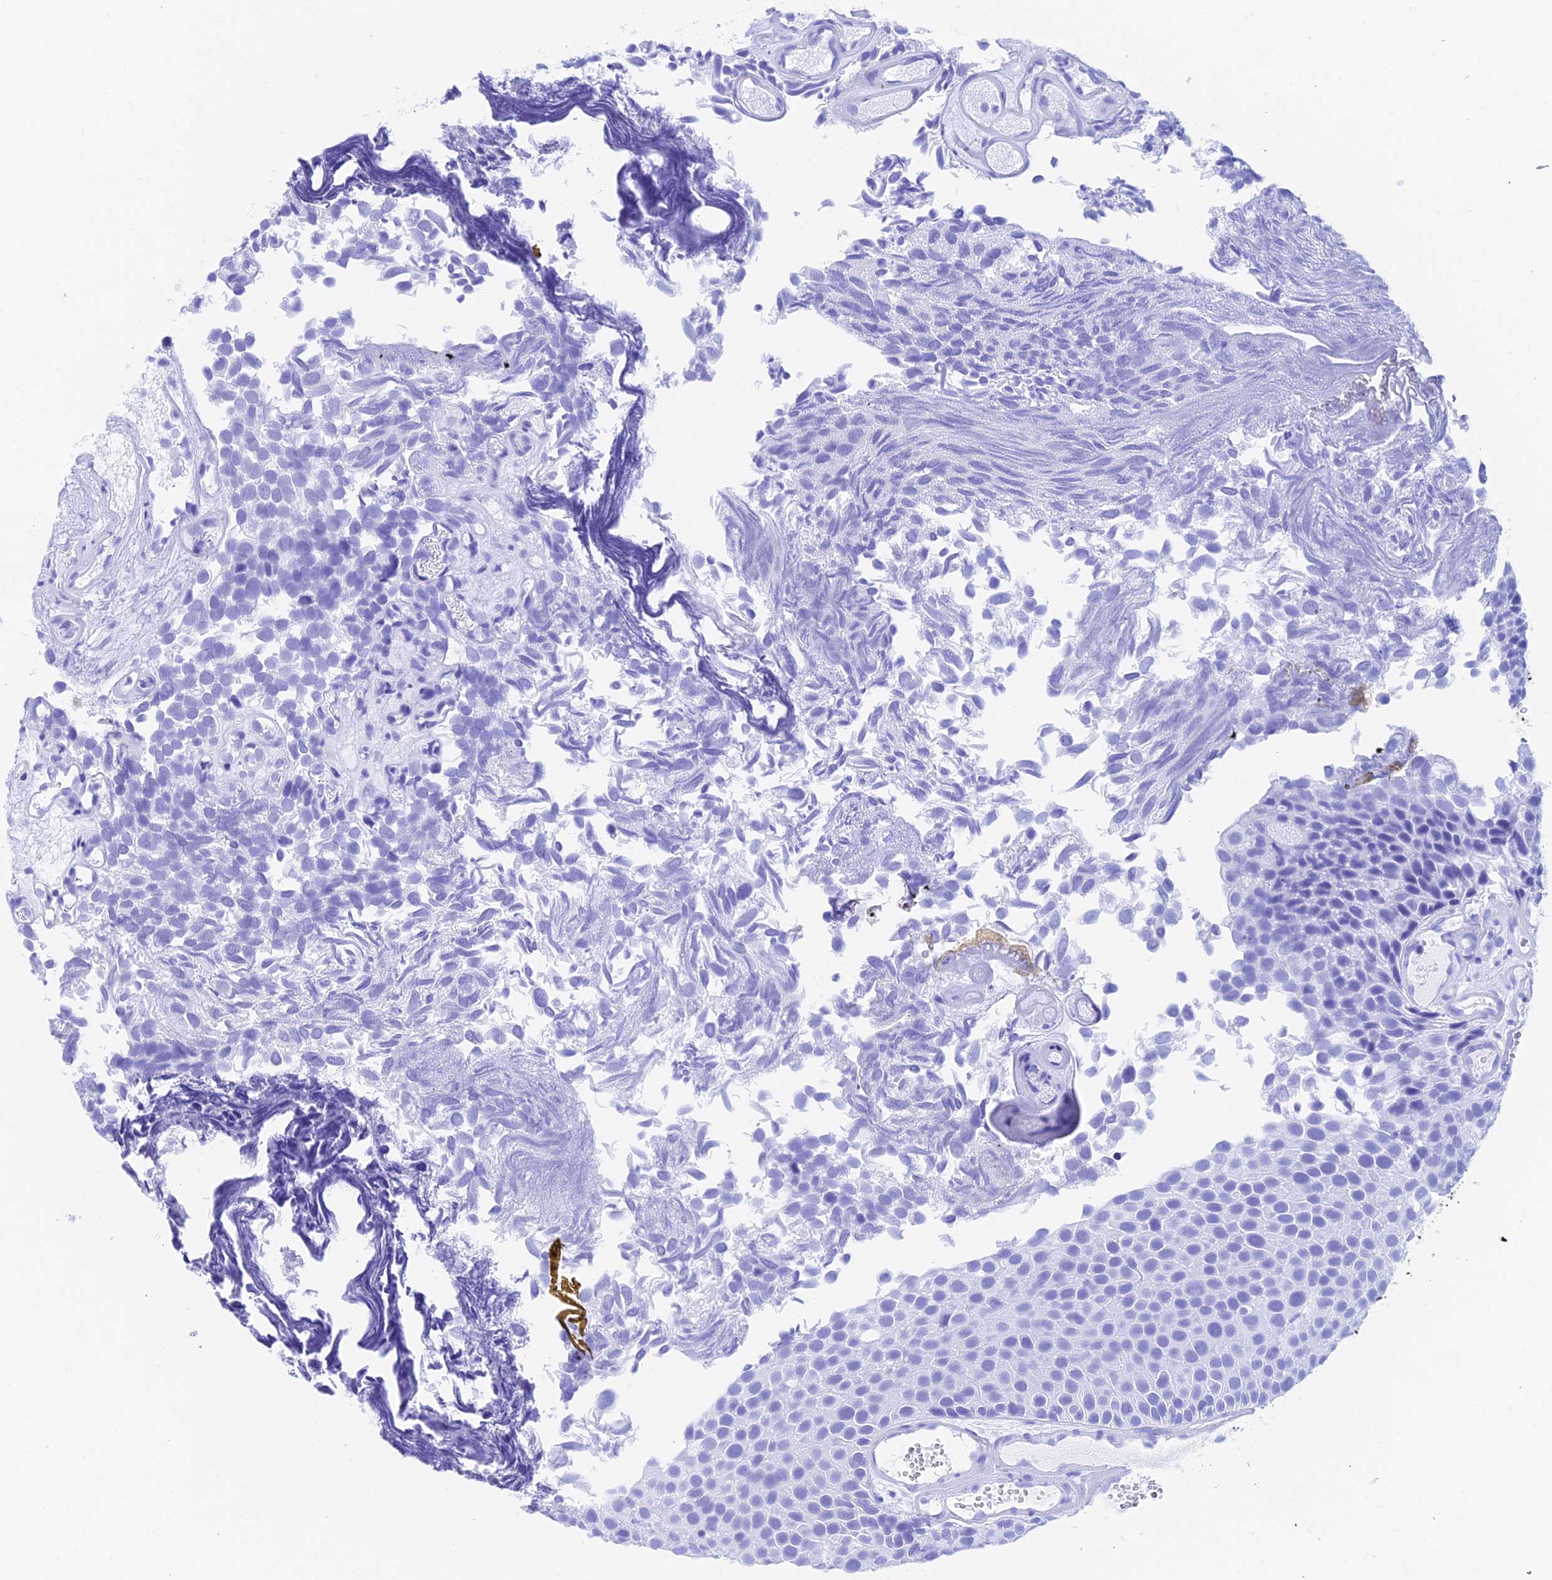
{"staining": {"intensity": "negative", "quantity": "none", "location": "none"}, "tissue": "urothelial cancer", "cell_type": "Tumor cells", "image_type": "cancer", "snomed": [{"axis": "morphology", "description": "Urothelial carcinoma, Low grade"}, {"axis": "topography", "description": "Urinary bladder"}], "caption": "Immunohistochemistry (IHC) image of neoplastic tissue: urothelial cancer stained with DAB displays no significant protein positivity in tumor cells. (Brightfield microscopy of DAB immunohistochemistry (IHC) at high magnification).", "gene": "CDNF", "patient": {"sex": "male", "age": 89}}